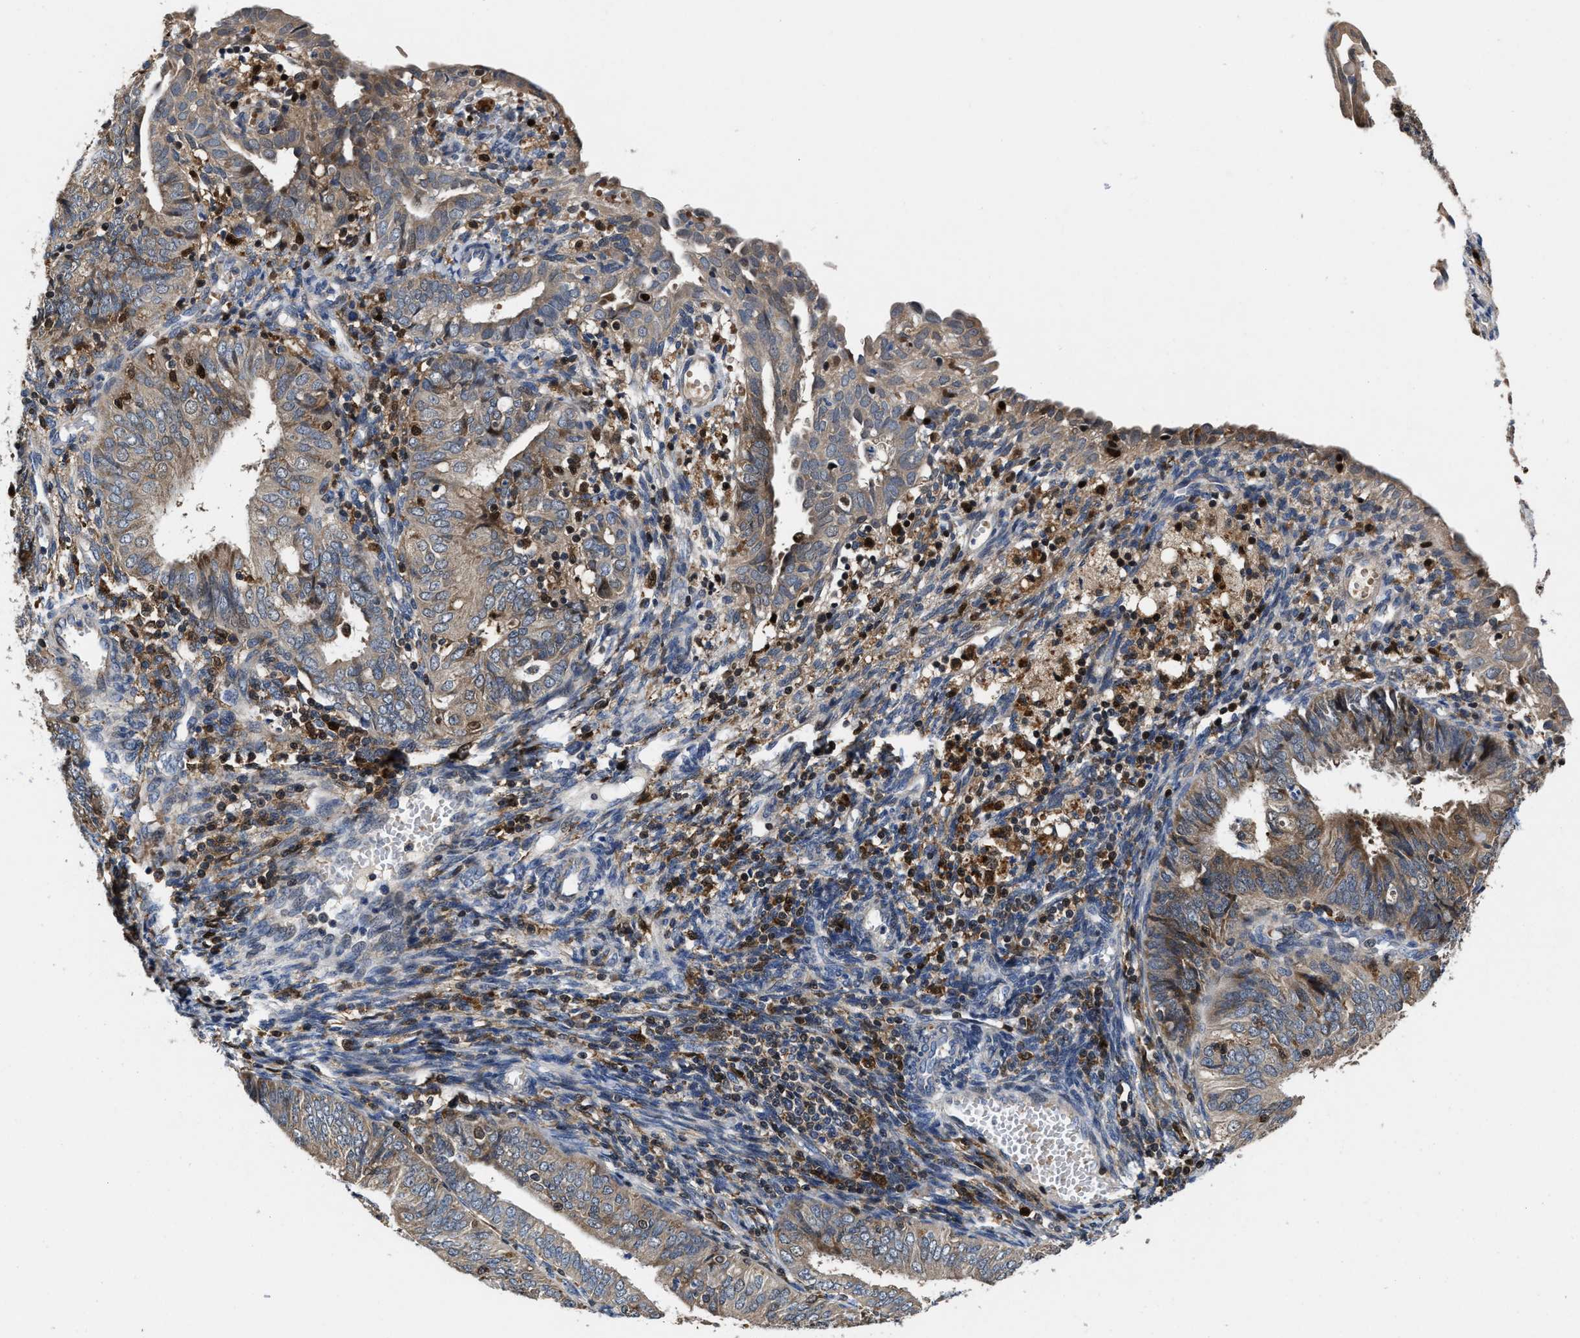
{"staining": {"intensity": "moderate", "quantity": "<25%", "location": "cytoplasmic/membranous"}, "tissue": "endometrial cancer", "cell_type": "Tumor cells", "image_type": "cancer", "snomed": [{"axis": "morphology", "description": "Adenocarcinoma, NOS"}, {"axis": "topography", "description": "Endometrium"}], "caption": "Brown immunohistochemical staining in human endometrial cancer demonstrates moderate cytoplasmic/membranous expression in about <25% of tumor cells.", "gene": "RGS10", "patient": {"sex": "female", "age": 58}}